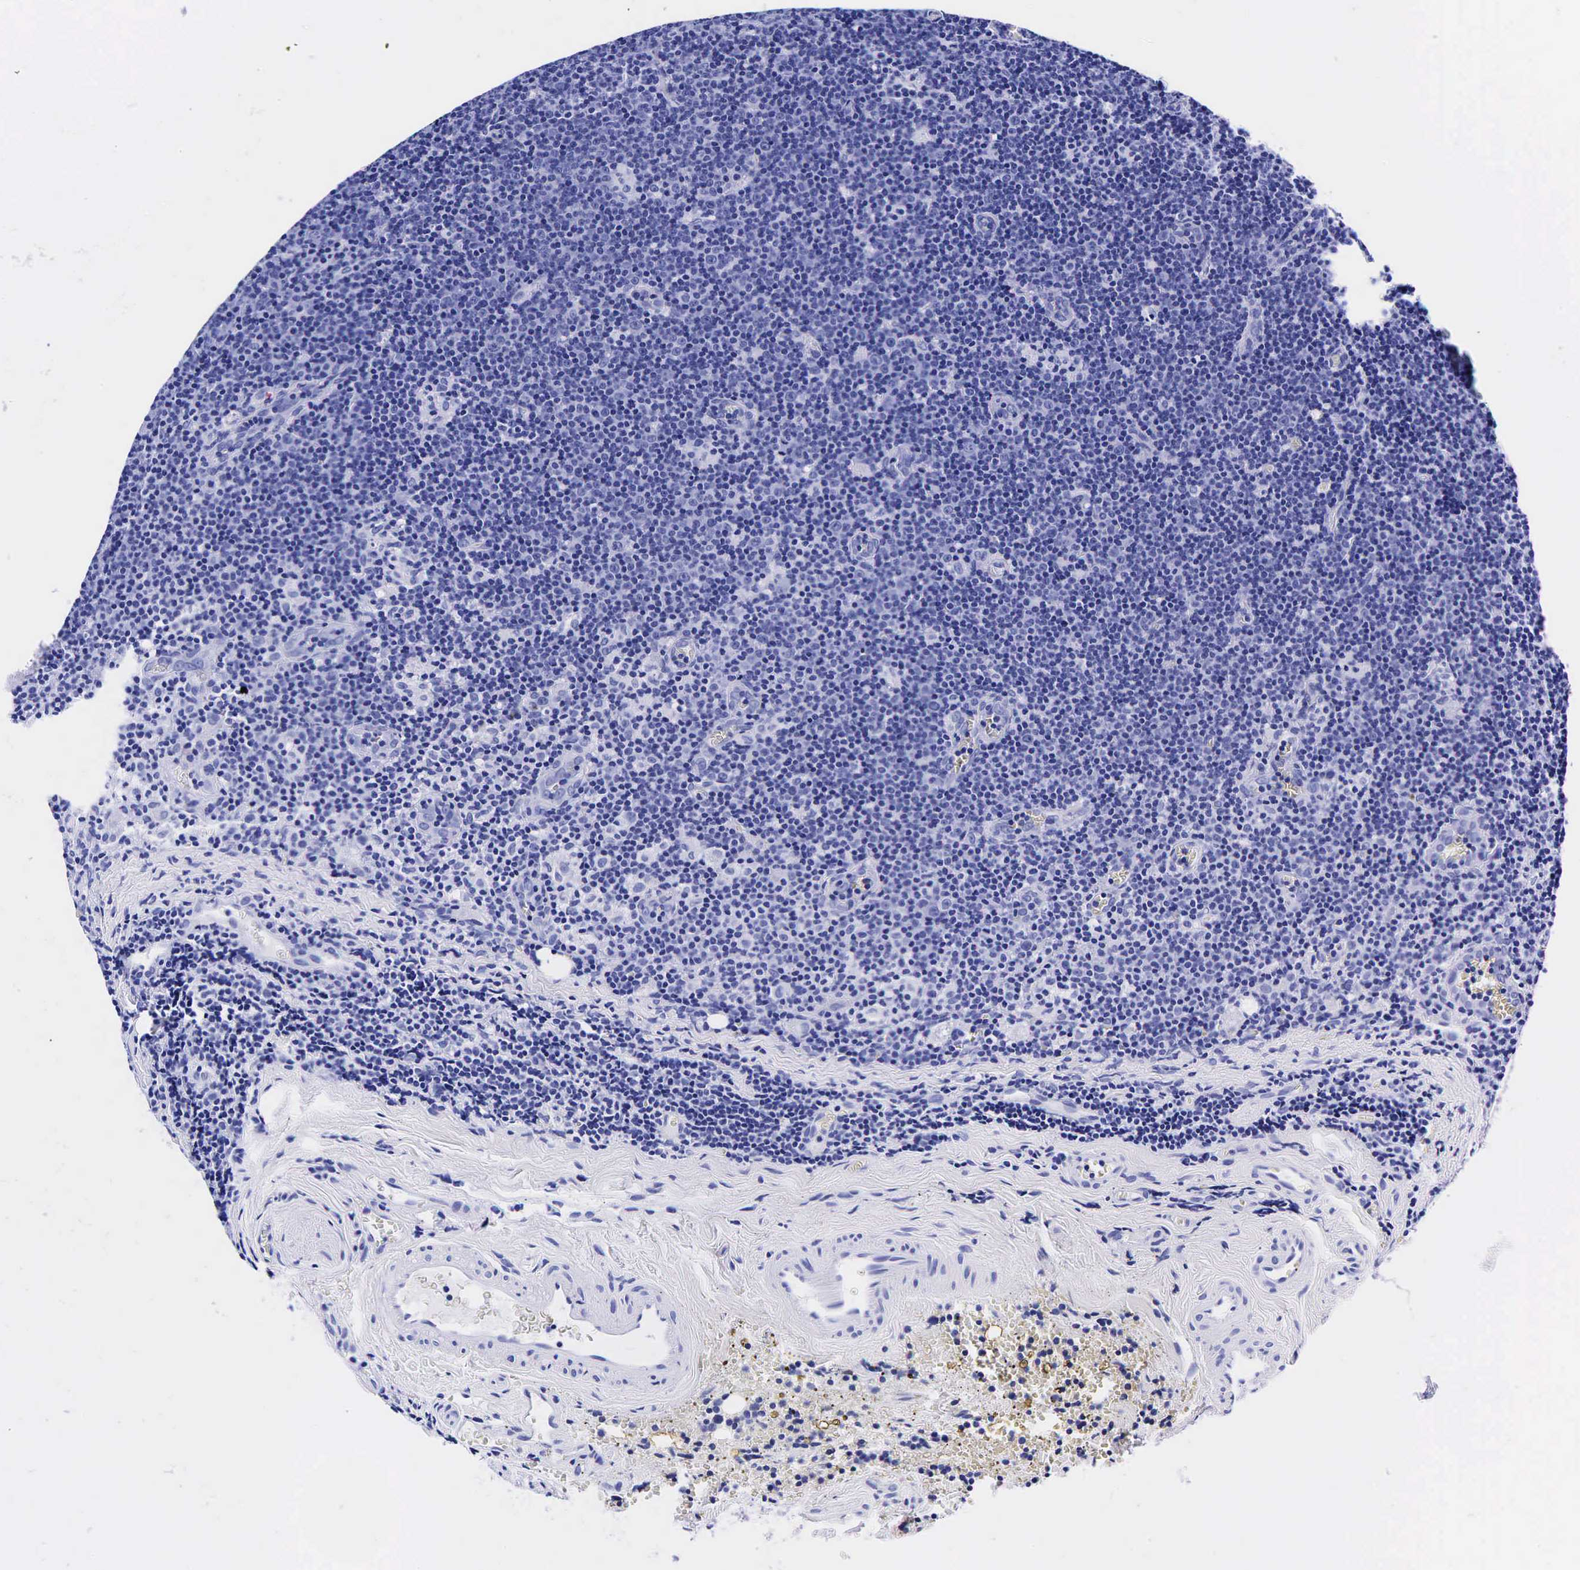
{"staining": {"intensity": "negative", "quantity": "none", "location": "none"}, "tissue": "lymphoma", "cell_type": "Tumor cells", "image_type": "cancer", "snomed": [{"axis": "morphology", "description": "Malignant lymphoma, non-Hodgkin's type, Low grade"}, {"axis": "topography", "description": "Lymph node"}], "caption": "Lymphoma stained for a protein using immunohistochemistry (IHC) demonstrates no staining tumor cells.", "gene": "GAST", "patient": {"sex": "male", "age": 57}}